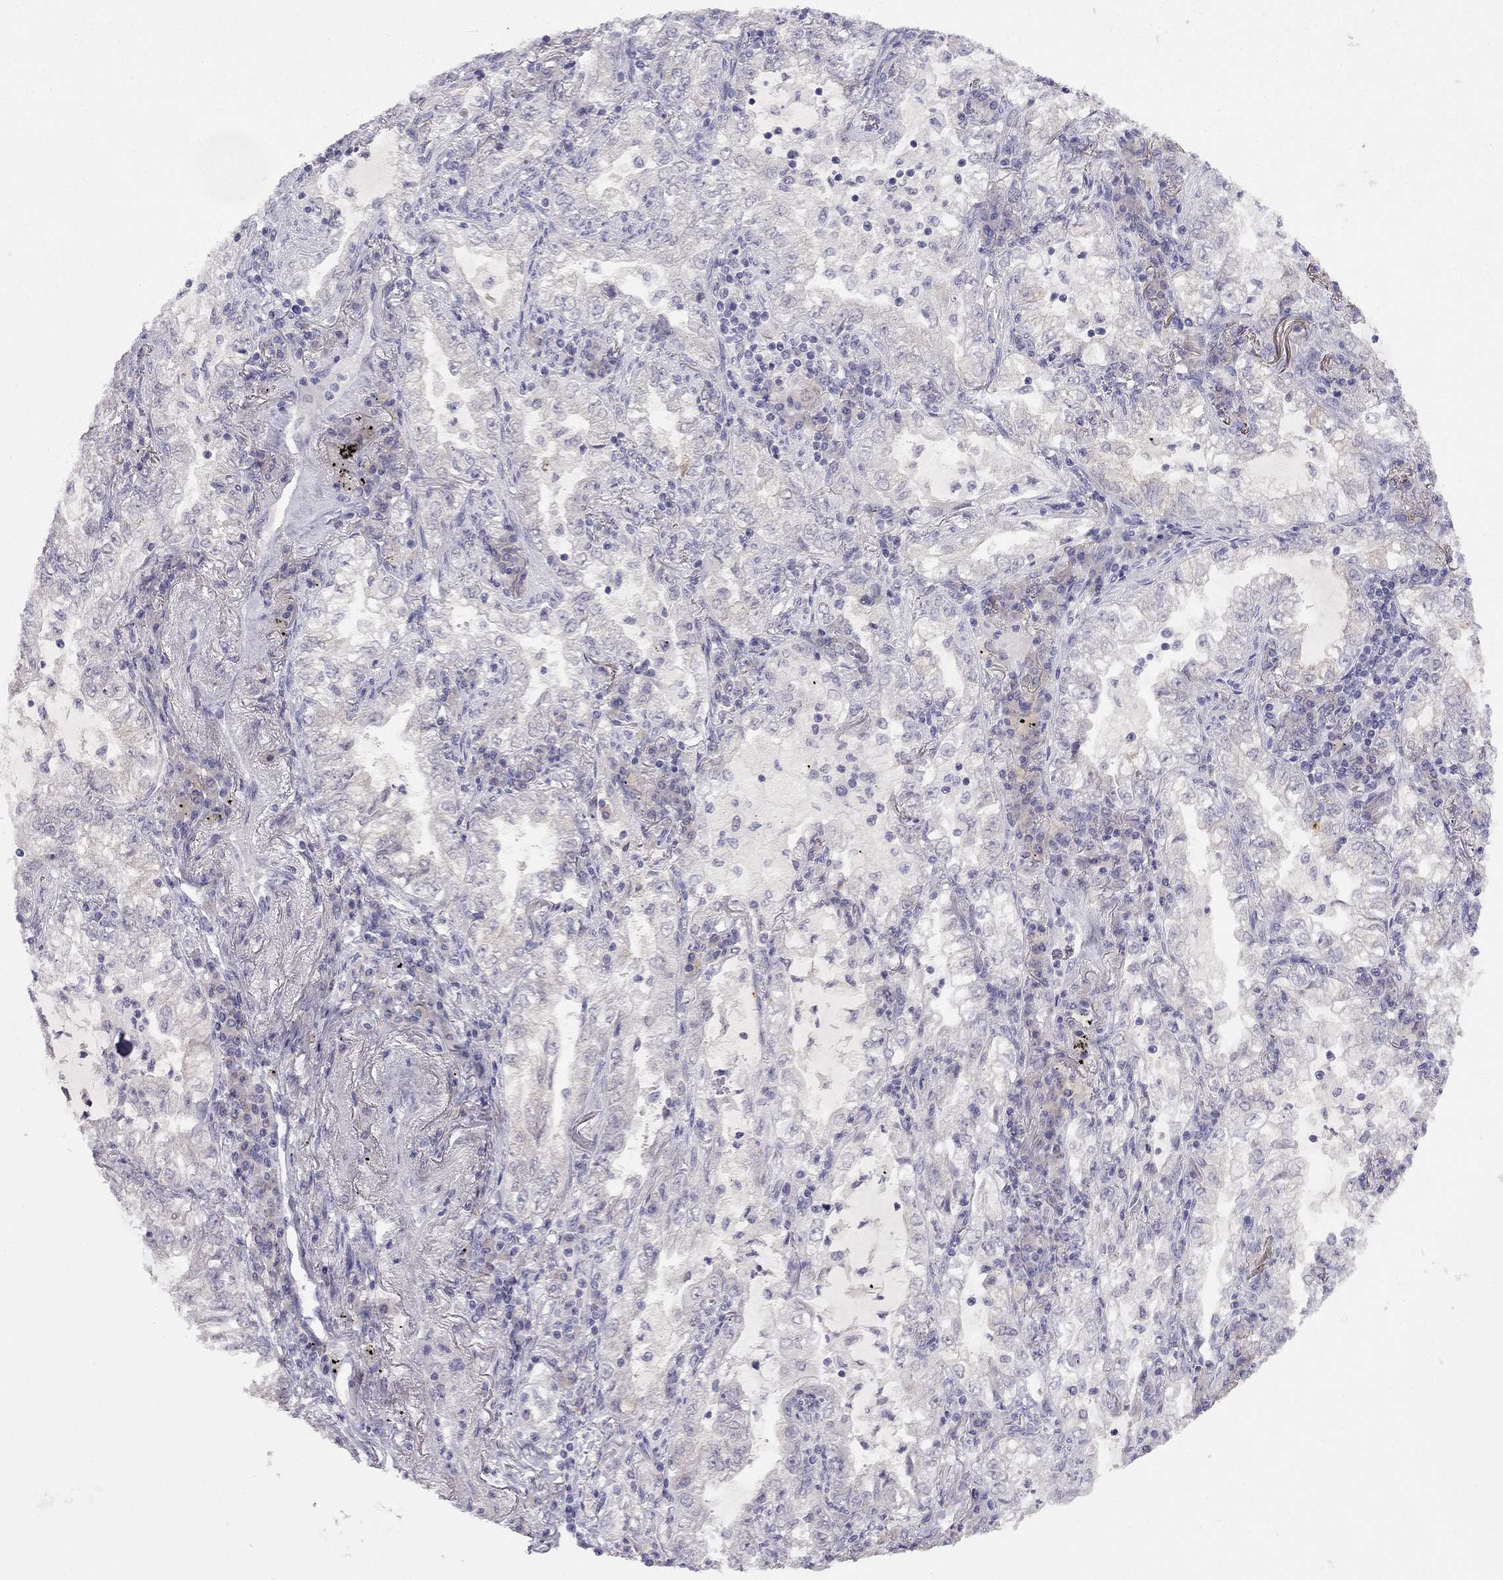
{"staining": {"intensity": "negative", "quantity": "none", "location": "none"}, "tissue": "lung cancer", "cell_type": "Tumor cells", "image_type": "cancer", "snomed": [{"axis": "morphology", "description": "Adenocarcinoma, NOS"}, {"axis": "topography", "description": "Lung"}], "caption": "Immunohistochemistry (IHC) micrograph of neoplastic tissue: lung adenocarcinoma stained with DAB (3,3'-diaminobenzidine) displays no significant protein positivity in tumor cells. Brightfield microscopy of immunohistochemistry (IHC) stained with DAB (3,3'-diaminobenzidine) (brown) and hematoxylin (blue), captured at high magnification.", "gene": "C16orf89", "patient": {"sex": "female", "age": 73}}